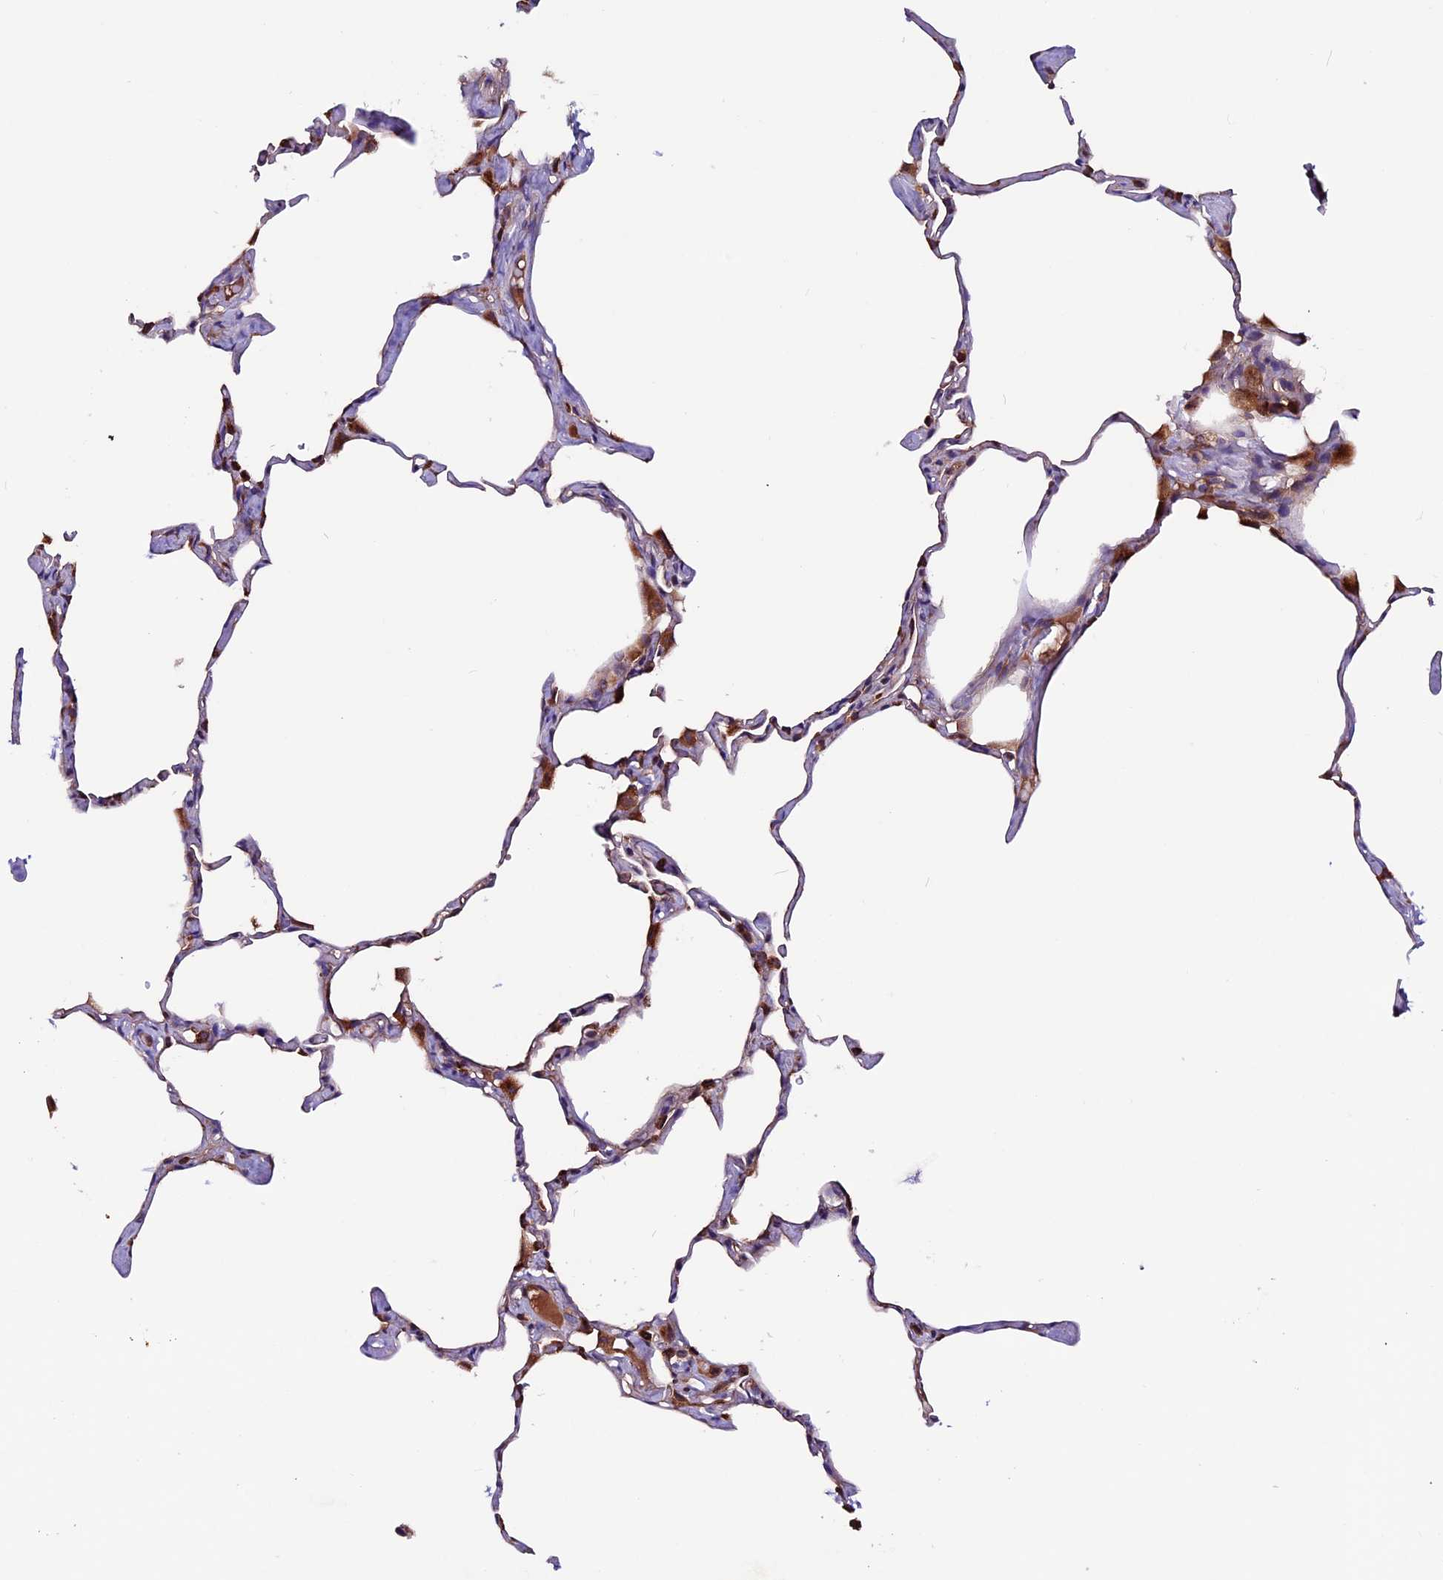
{"staining": {"intensity": "moderate", "quantity": "<25%", "location": "cytoplasmic/membranous"}, "tissue": "lung", "cell_type": "Alveolar cells", "image_type": "normal", "snomed": [{"axis": "morphology", "description": "Normal tissue, NOS"}, {"axis": "topography", "description": "Lung"}], "caption": "A photomicrograph of human lung stained for a protein demonstrates moderate cytoplasmic/membranous brown staining in alveolar cells.", "gene": "ZNF598", "patient": {"sex": "male", "age": 65}}